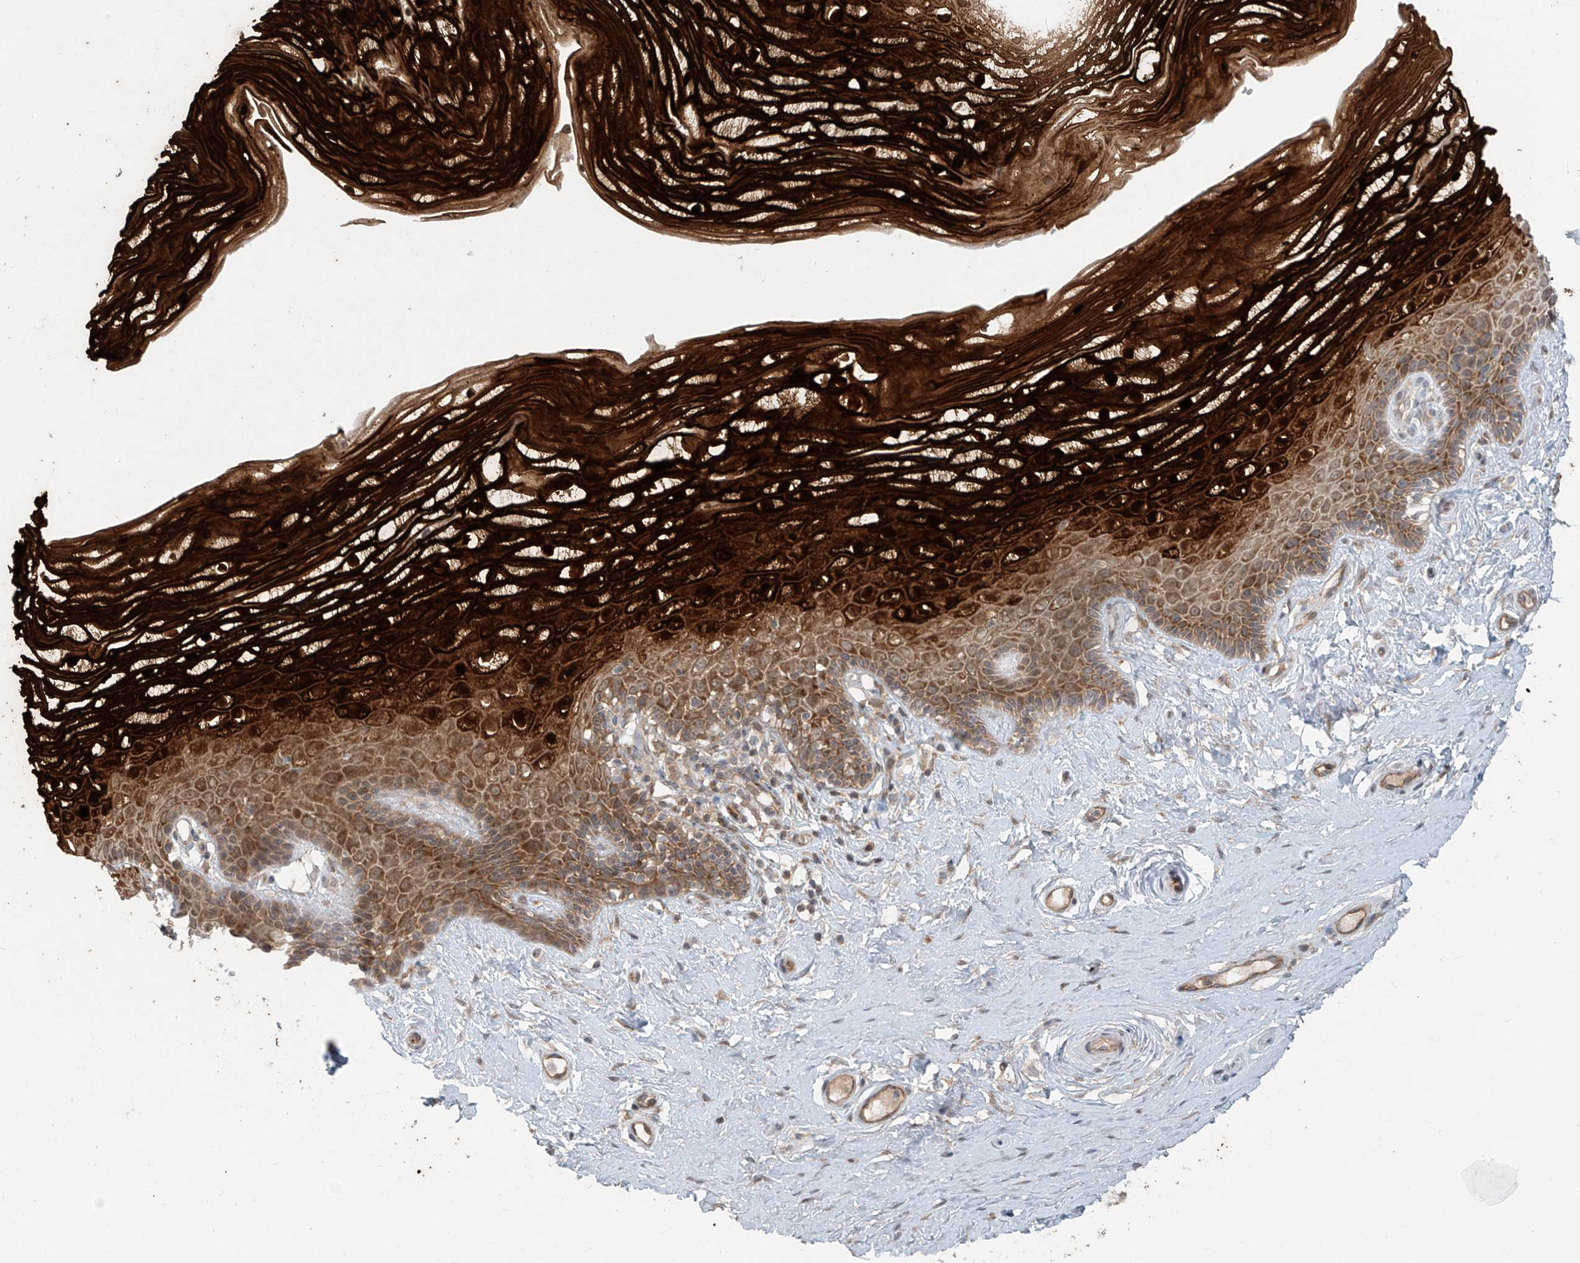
{"staining": {"intensity": "strong", "quantity": ">75%", "location": "cytoplasmic/membranous"}, "tissue": "vagina", "cell_type": "Squamous epithelial cells", "image_type": "normal", "snomed": [{"axis": "morphology", "description": "Normal tissue, NOS"}, {"axis": "topography", "description": "Vagina"}, {"axis": "topography", "description": "Cervix"}], "caption": "There is high levels of strong cytoplasmic/membranous positivity in squamous epithelial cells of benign vagina, as demonstrated by immunohistochemical staining (brown color).", "gene": "KATNIP", "patient": {"sex": "female", "age": 40}}